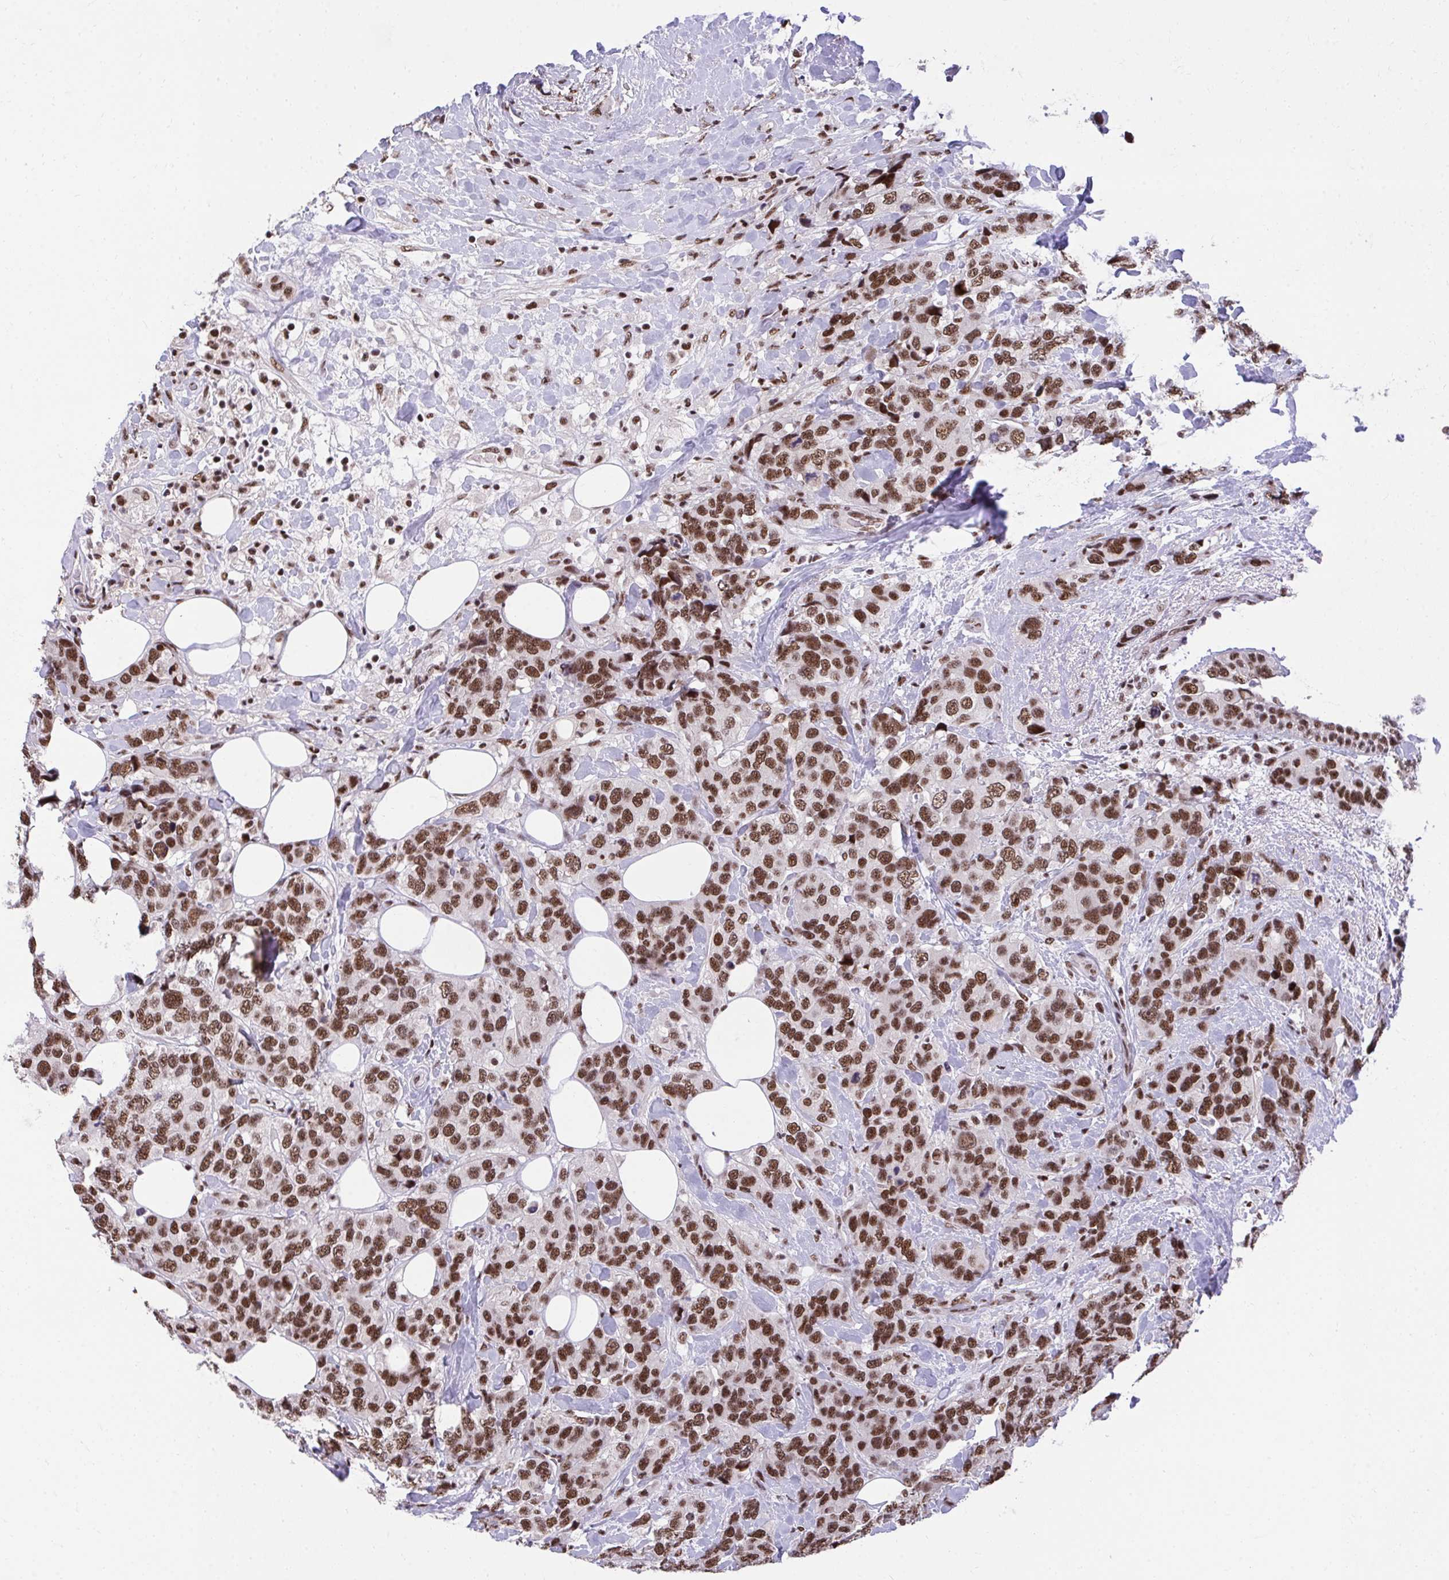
{"staining": {"intensity": "strong", "quantity": ">75%", "location": "nuclear"}, "tissue": "breast cancer", "cell_type": "Tumor cells", "image_type": "cancer", "snomed": [{"axis": "morphology", "description": "Lobular carcinoma"}, {"axis": "topography", "description": "Breast"}], "caption": "There is high levels of strong nuclear staining in tumor cells of breast lobular carcinoma, as demonstrated by immunohistochemical staining (brown color).", "gene": "SYNE4", "patient": {"sex": "female", "age": 59}}